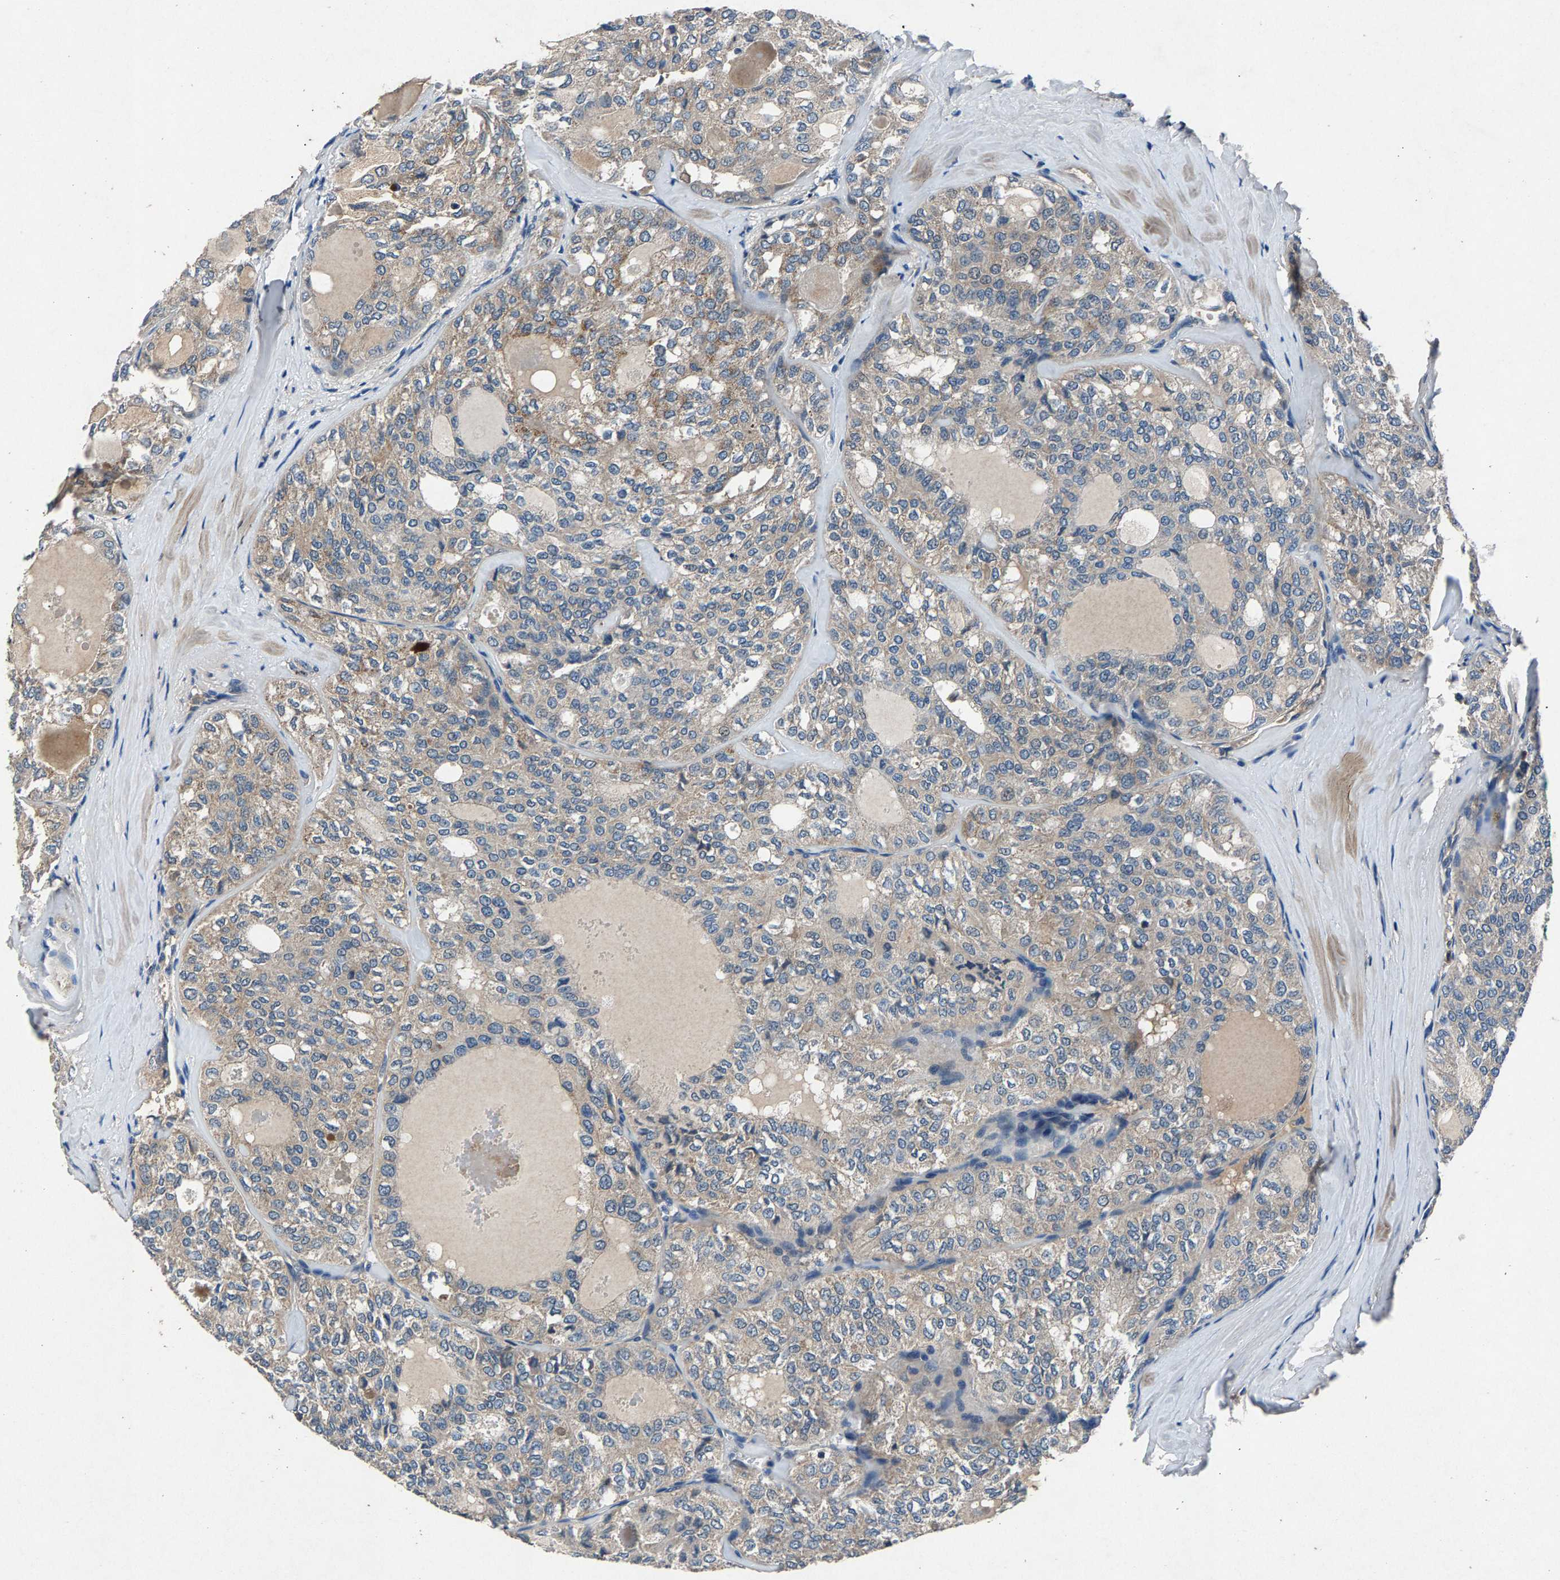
{"staining": {"intensity": "weak", "quantity": "25%-75%", "location": "cytoplasmic/membranous"}, "tissue": "thyroid cancer", "cell_type": "Tumor cells", "image_type": "cancer", "snomed": [{"axis": "morphology", "description": "Follicular adenoma carcinoma, NOS"}, {"axis": "topography", "description": "Thyroid gland"}], "caption": "Protein staining of thyroid cancer tissue shows weak cytoplasmic/membranous positivity in approximately 25%-75% of tumor cells. (DAB IHC, brown staining for protein, blue staining for nuclei).", "gene": "PRXL2C", "patient": {"sex": "male", "age": 75}}